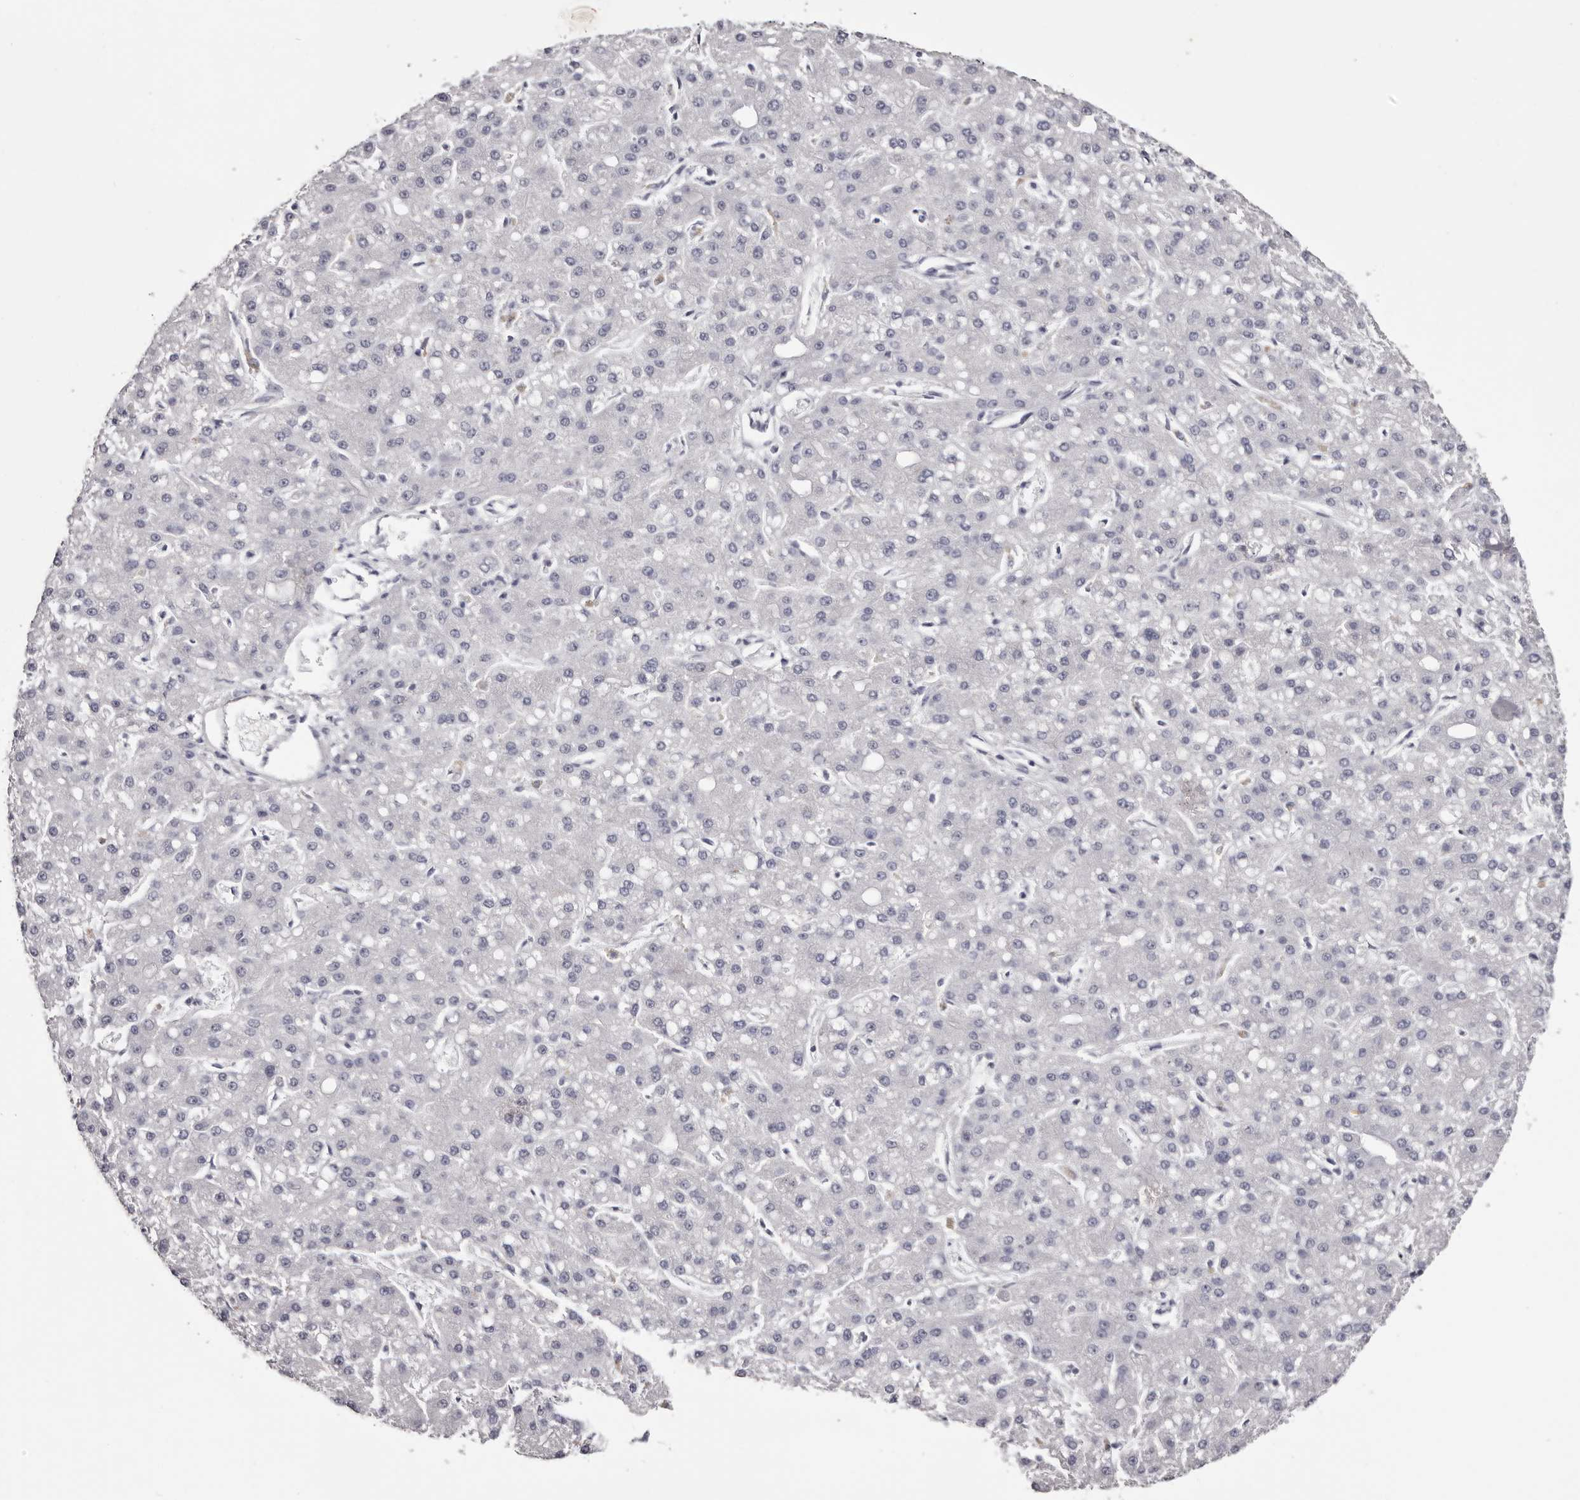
{"staining": {"intensity": "negative", "quantity": "none", "location": "none"}, "tissue": "liver cancer", "cell_type": "Tumor cells", "image_type": "cancer", "snomed": [{"axis": "morphology", "description": "Carcinoma, Hepatocellular, NOS"}, {"axis": "topography", "description": "Liver"}], "caption": "IHC of liver cancer (hepatocellular carcinoma) shows no staining in tumor cells.", "gene": "CA6", "patient": {"sex": "male", "age": 67}}